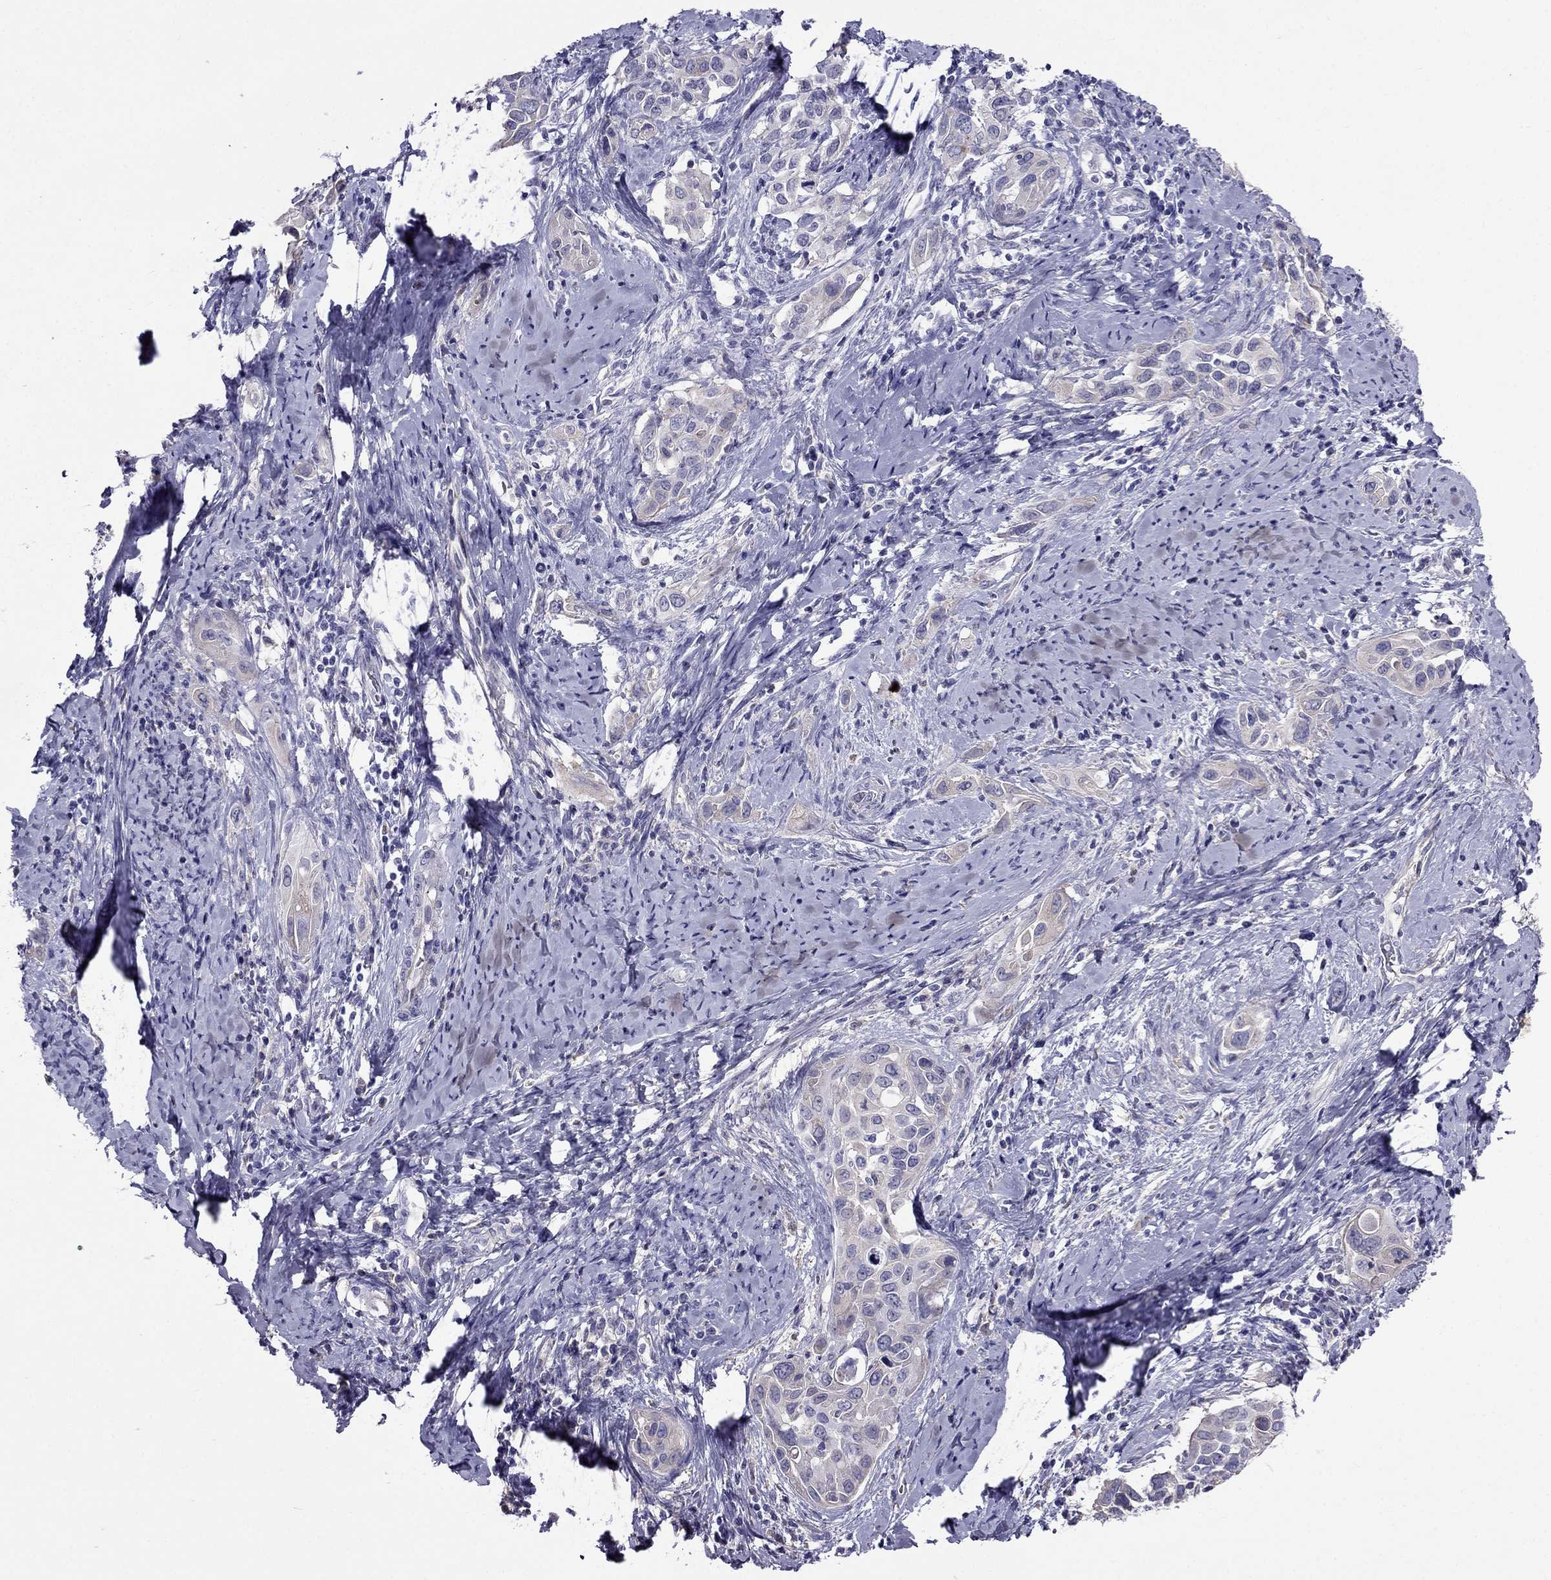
{"staining": {"intensity": "negative", "quantity": "none", "location": "none"}, "tissue": "cervical cancer", "cell_type": "Tumor cells", "image_type": "cancer", "snomed": [{"axis": "morphology", "description": "Squamous cell carcinoma, NOS"}, {"axis": "topography", "description": "Cervix"}], "caption": "Tumor cells are negative for brown protein staining in cervical cancer (squamous cell carcinoma).", "gene": "TBC1D21", "patient": {"sex": "female", "age": 51}}